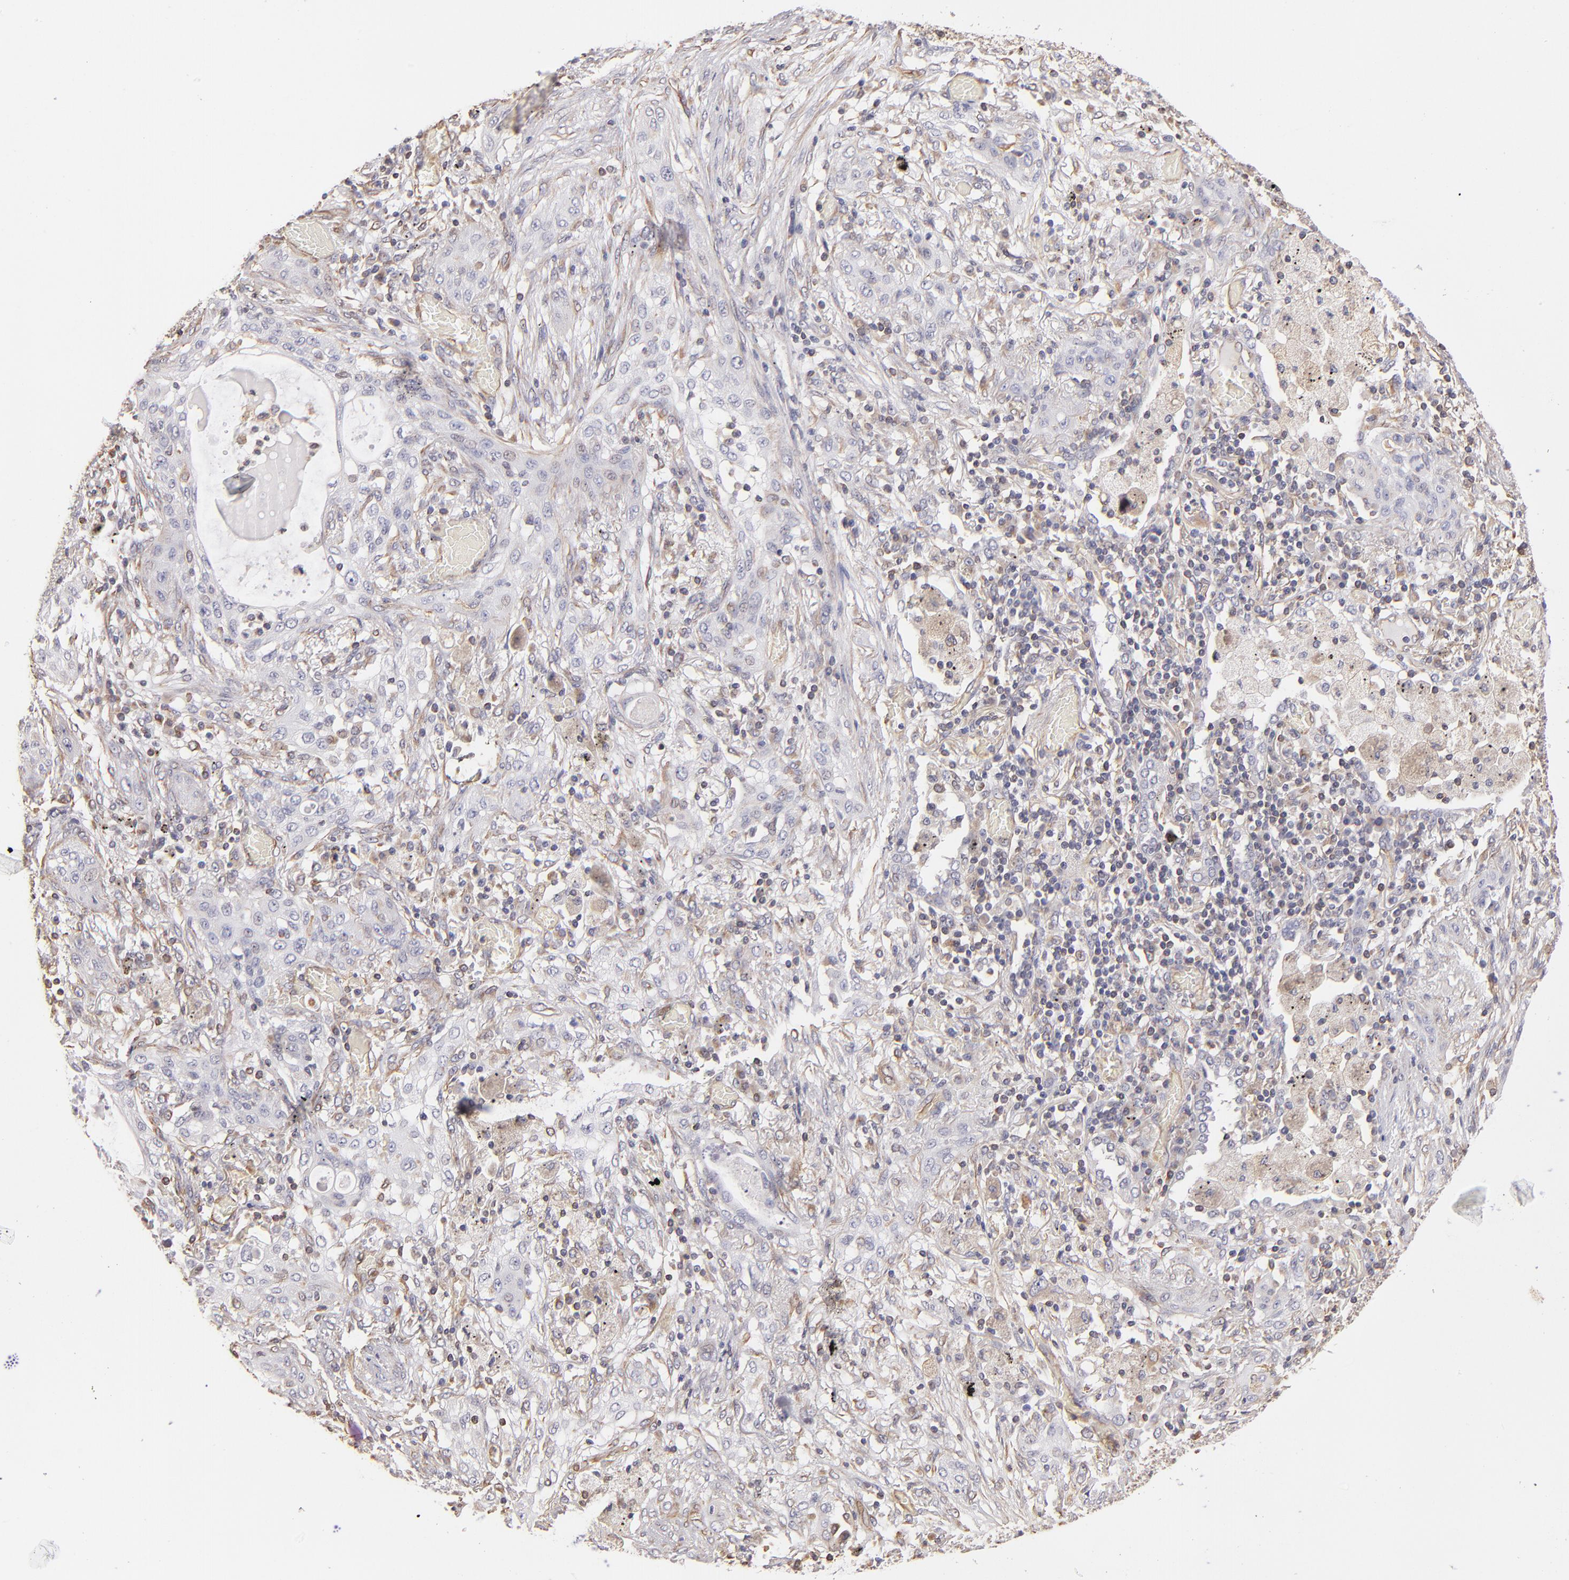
{"staining": {"intensity": "negative", "quantity": "none", "location": "none"}, "tissue": "lung cancer", "cell_type": "Tumor cells", "image_type": "cancer", "snomed": [{"axis": "morphology", "description": "Squamous cell carcinoma, NOS"}, {"axis": "topography", "description": "Lung"}], "caption": "Tumor cells show no significant protein expression in lung cancer (squamous cell carcinoma).", "gene": "ABCC1", "patient": {"sex": "female", "age": 47}}